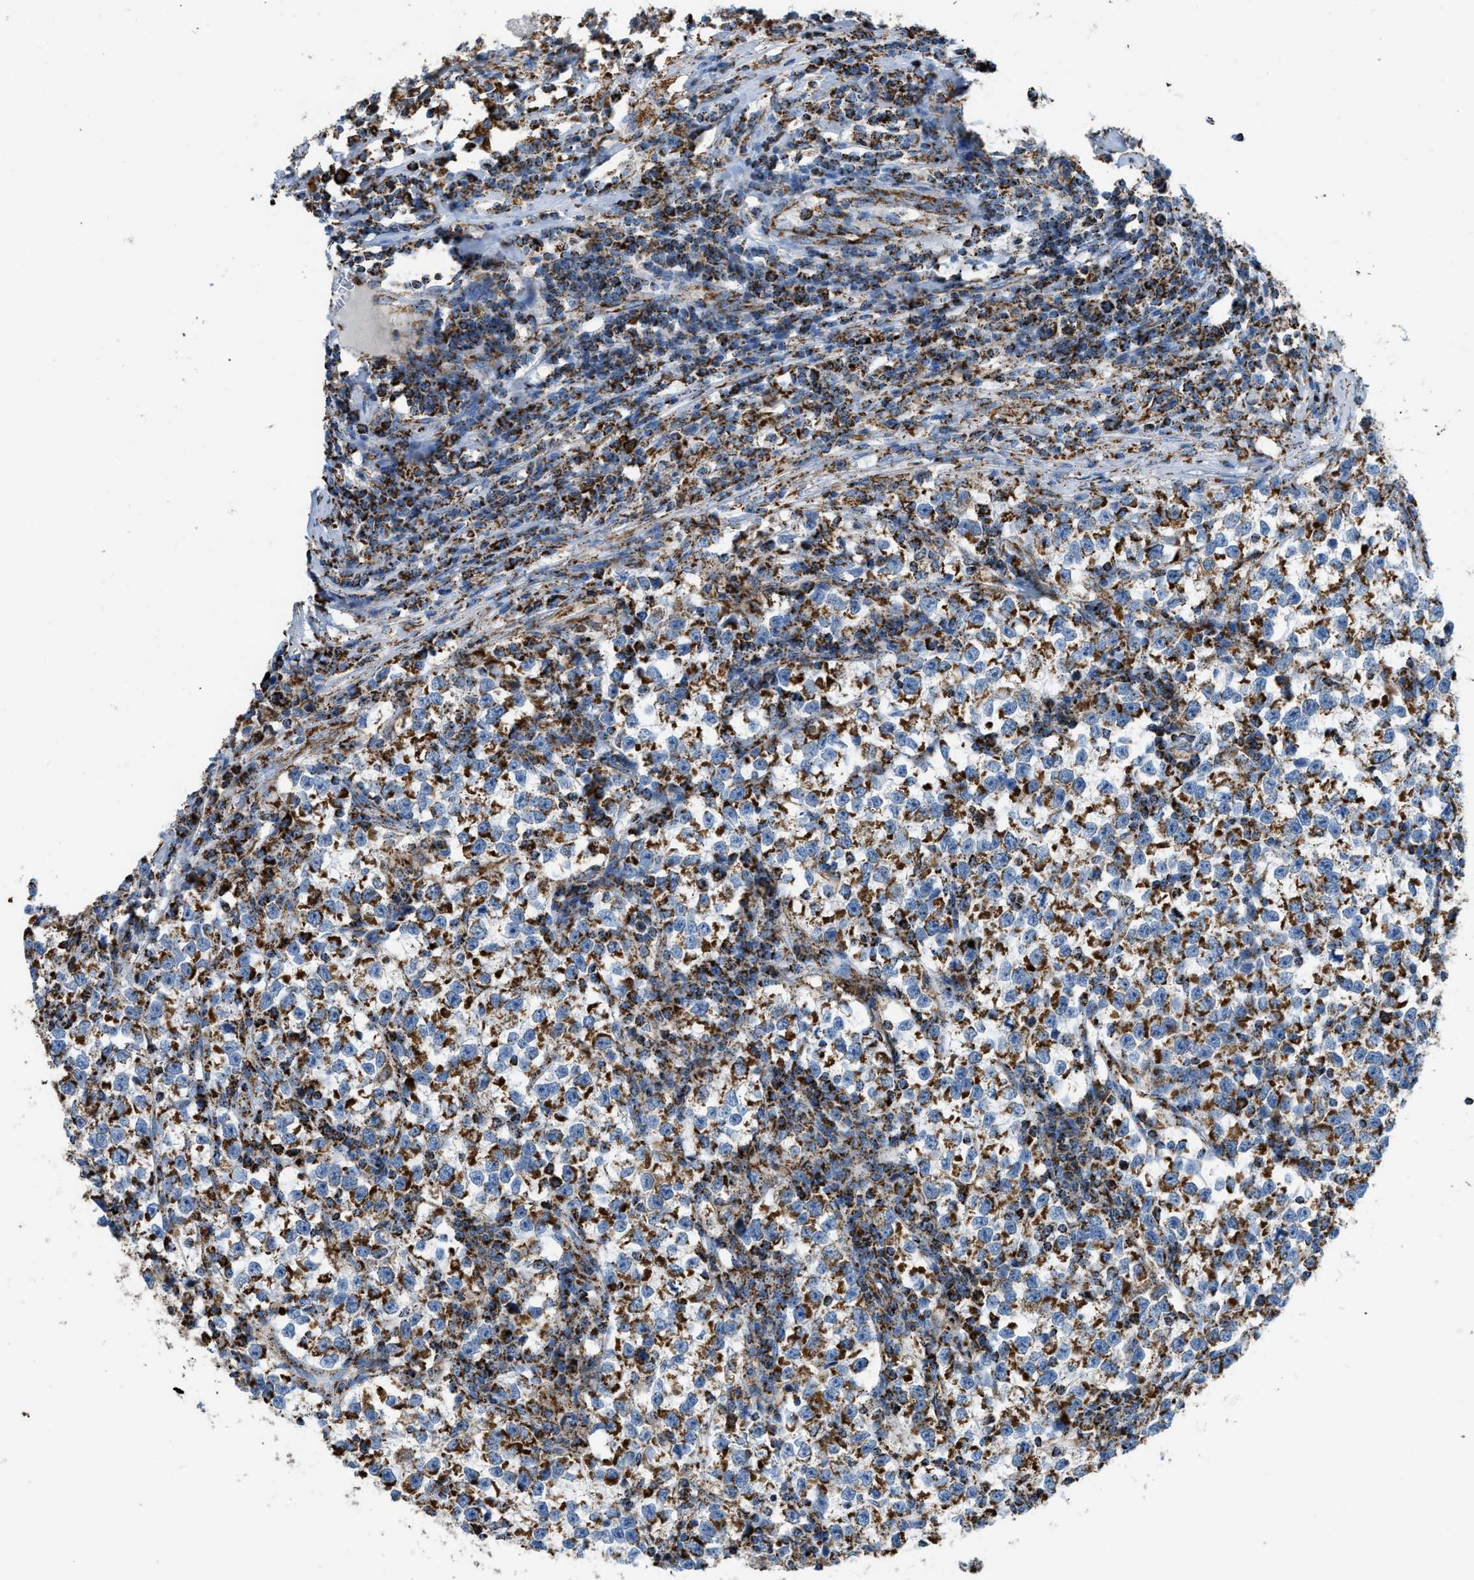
{"staining": {"intensity": "strong", "quantity": ">75%", "location": "cytoplasmic/membranous"}, "tissue": "testis cancer", "cell_type": "Tumor cells", "image_type": "cancer", "snomed": [{"axis": "morphology", "description": "Normal tissue, NOS"}, {"axis": "morphology", "description": "Seminoma, NOS"}, {"axis": "topography", "description": "Testis"}], "caption": "High-magnification brightfield microscopy of seminoma (testis) stained with DAB (brown) and counterstained with hematoxylin (blue). tumor cells exhibit strong cytoplasmic/membranous staining is identified in approximately>75% of cells.", "gene": "ETFB", "patient": {"sex": "male", "age": 43}}